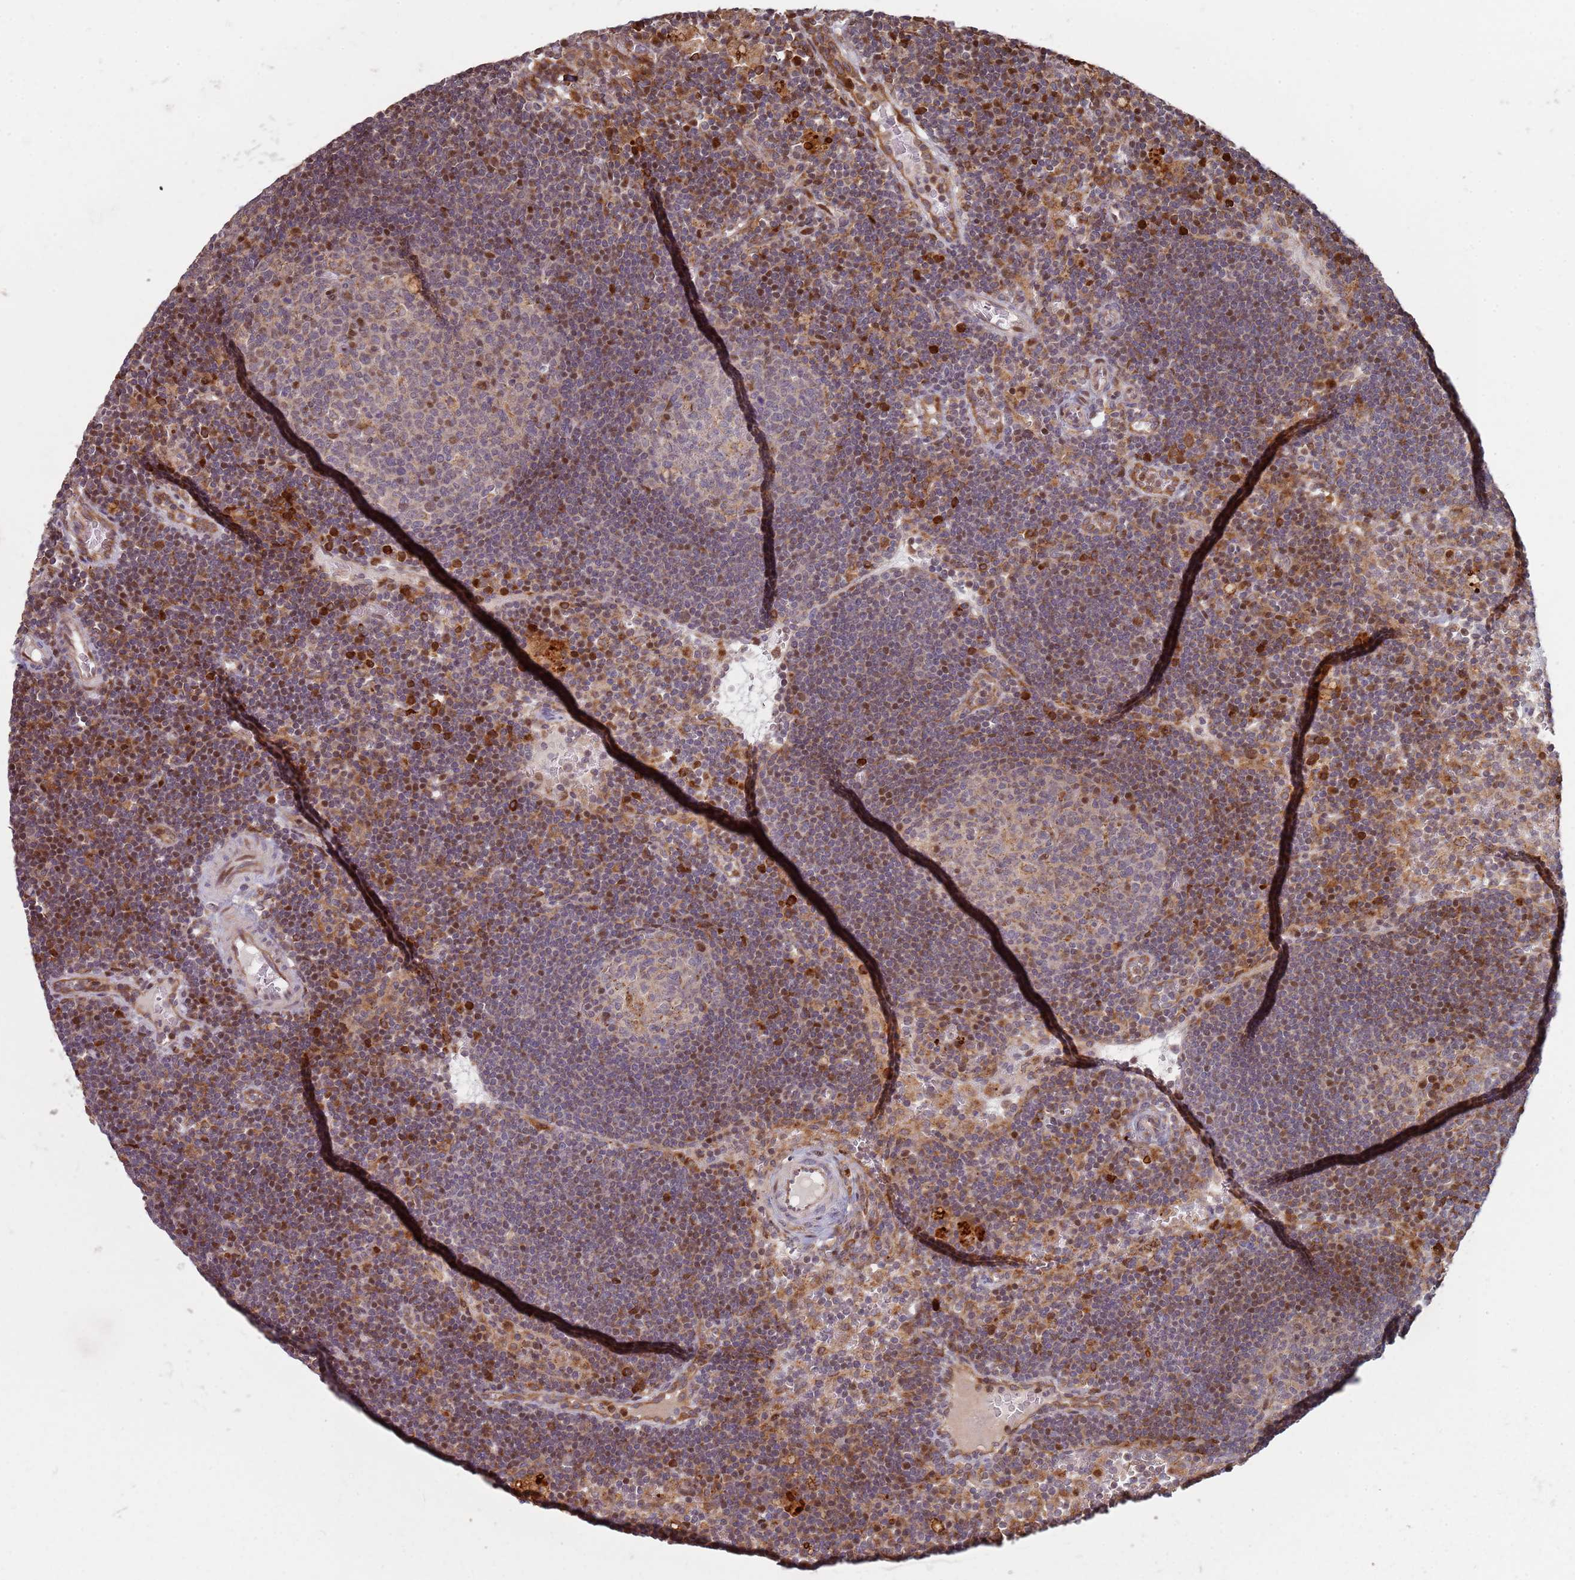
{"staining": {"intensity": "moderate", "quantity": "<25%", "location": "cytoplasmic/membranous"}, "tissue": "lymph node", "cell_type": "Germinal center cells", "image_type": "normal", "snomed": [{"axis": "morphology", "description": "Normal tissue, NOS"}, {"axis": "topography", "description": "Lymph node"}], "caption": "Protein expression analysis of normal human lymph node reveals moderate cytoplasmic/membranous staining in about <25% of germinal center cells.", "gene": "MPEG1", "patient": {"sex": "male", "age": 62}}